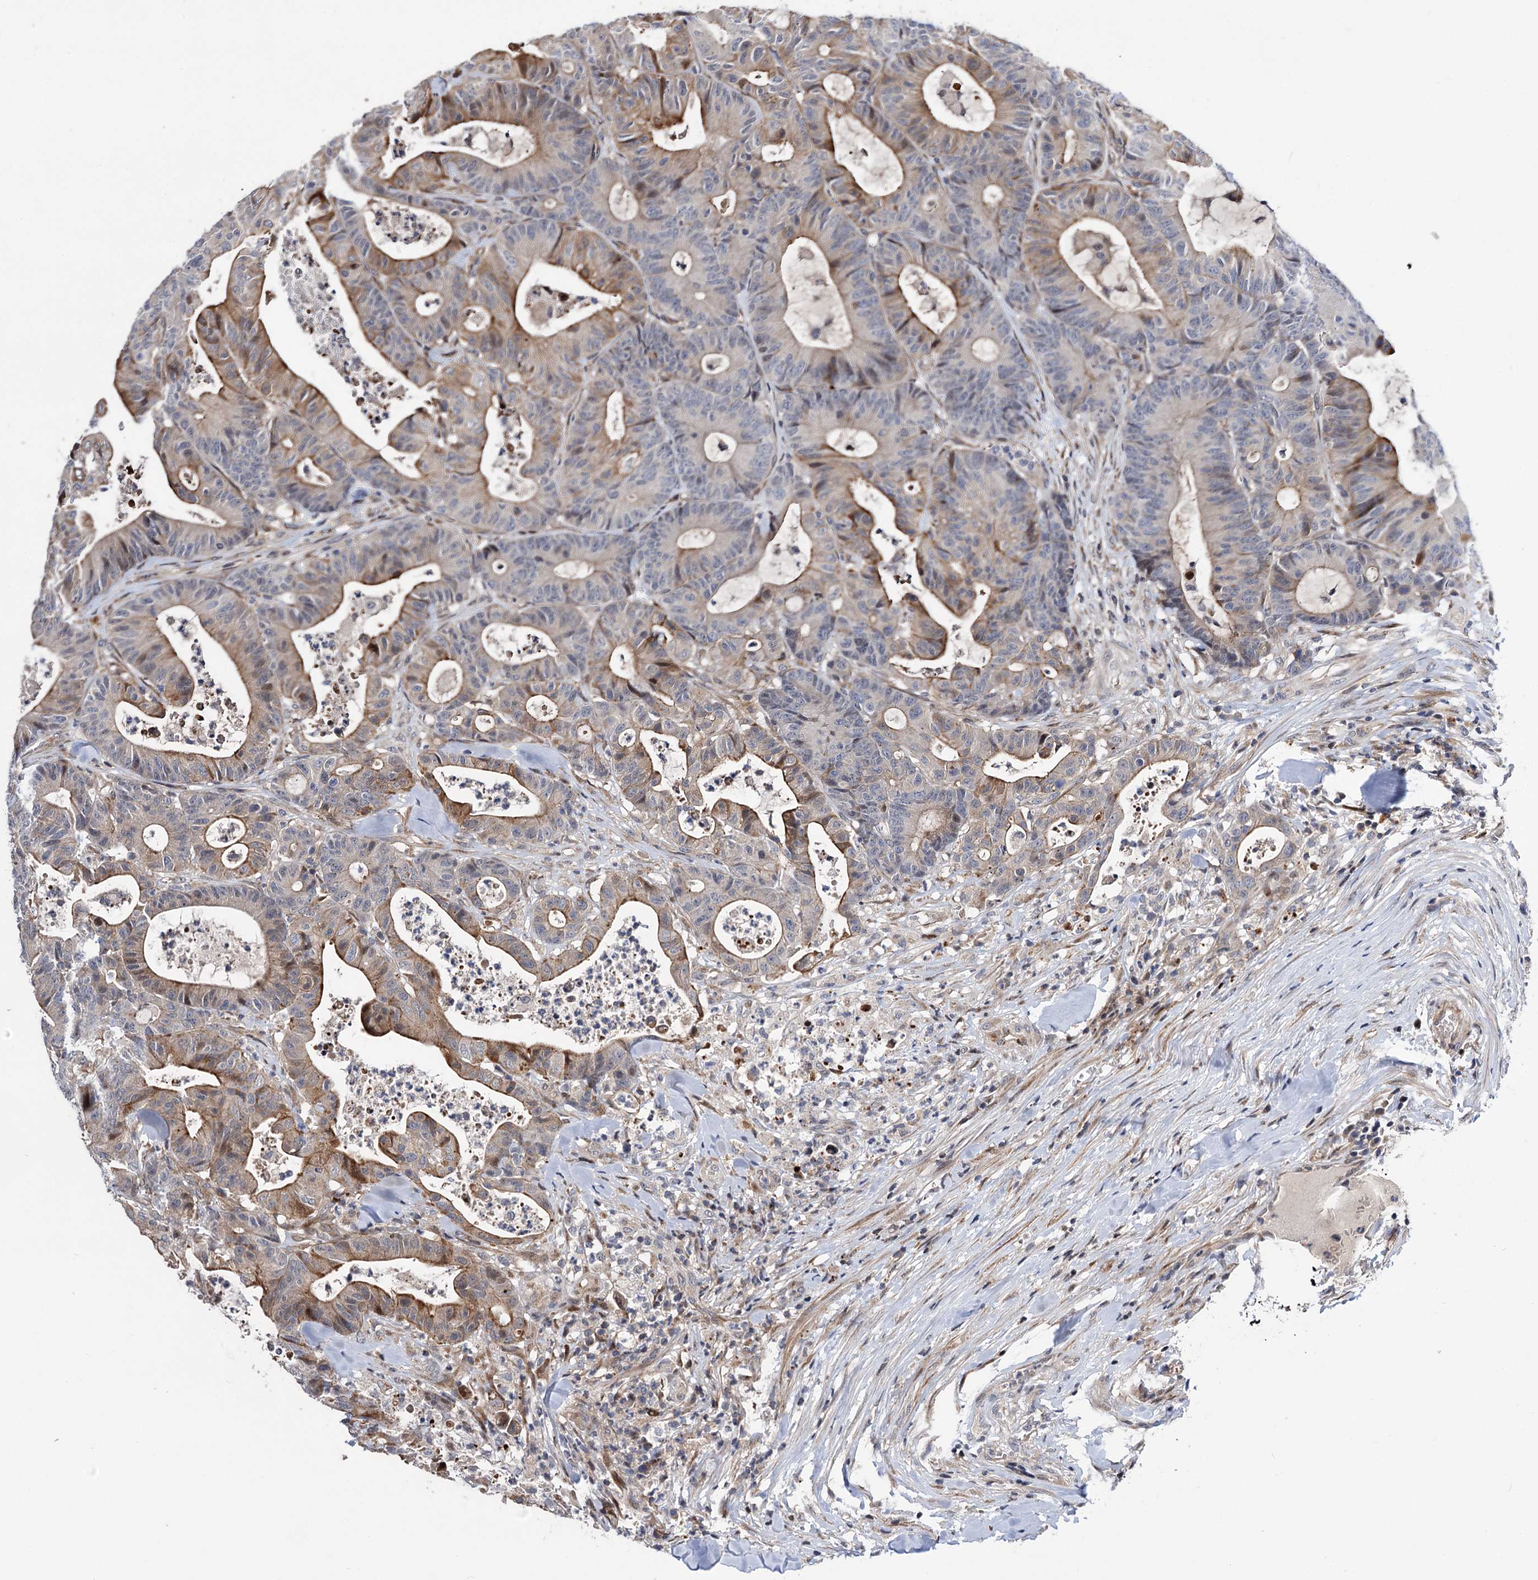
{"staining": {"intensity": "moderate", "quantity": "25%-75%", "location": "cytoplasmic/membranous"}, "tissue": "colorectal cancer", "cell_type": "Tumor cells", "image_type": "cancer", "snomed": [{"axis": "morphology", "description": "Adenocarcinoma, NOS"}, {"axis": "topography", "description": "Colon"}], "caption": "High-magnification brightfield microscopy of colorectal cancer (adenocarcinoma) stained with DAB (3,3'-diaminobenzidine) (brown) and counterstained with hematoxylin (blue). tumor cells exhibit moderate cytoplasmic/membranous positivity is identified in approximately25%-75% of cells. (DAB IHC with brightfield microscopy, high magnification).", "gene": "UBR1", "patient": {"sex": "female", "age": 84}}